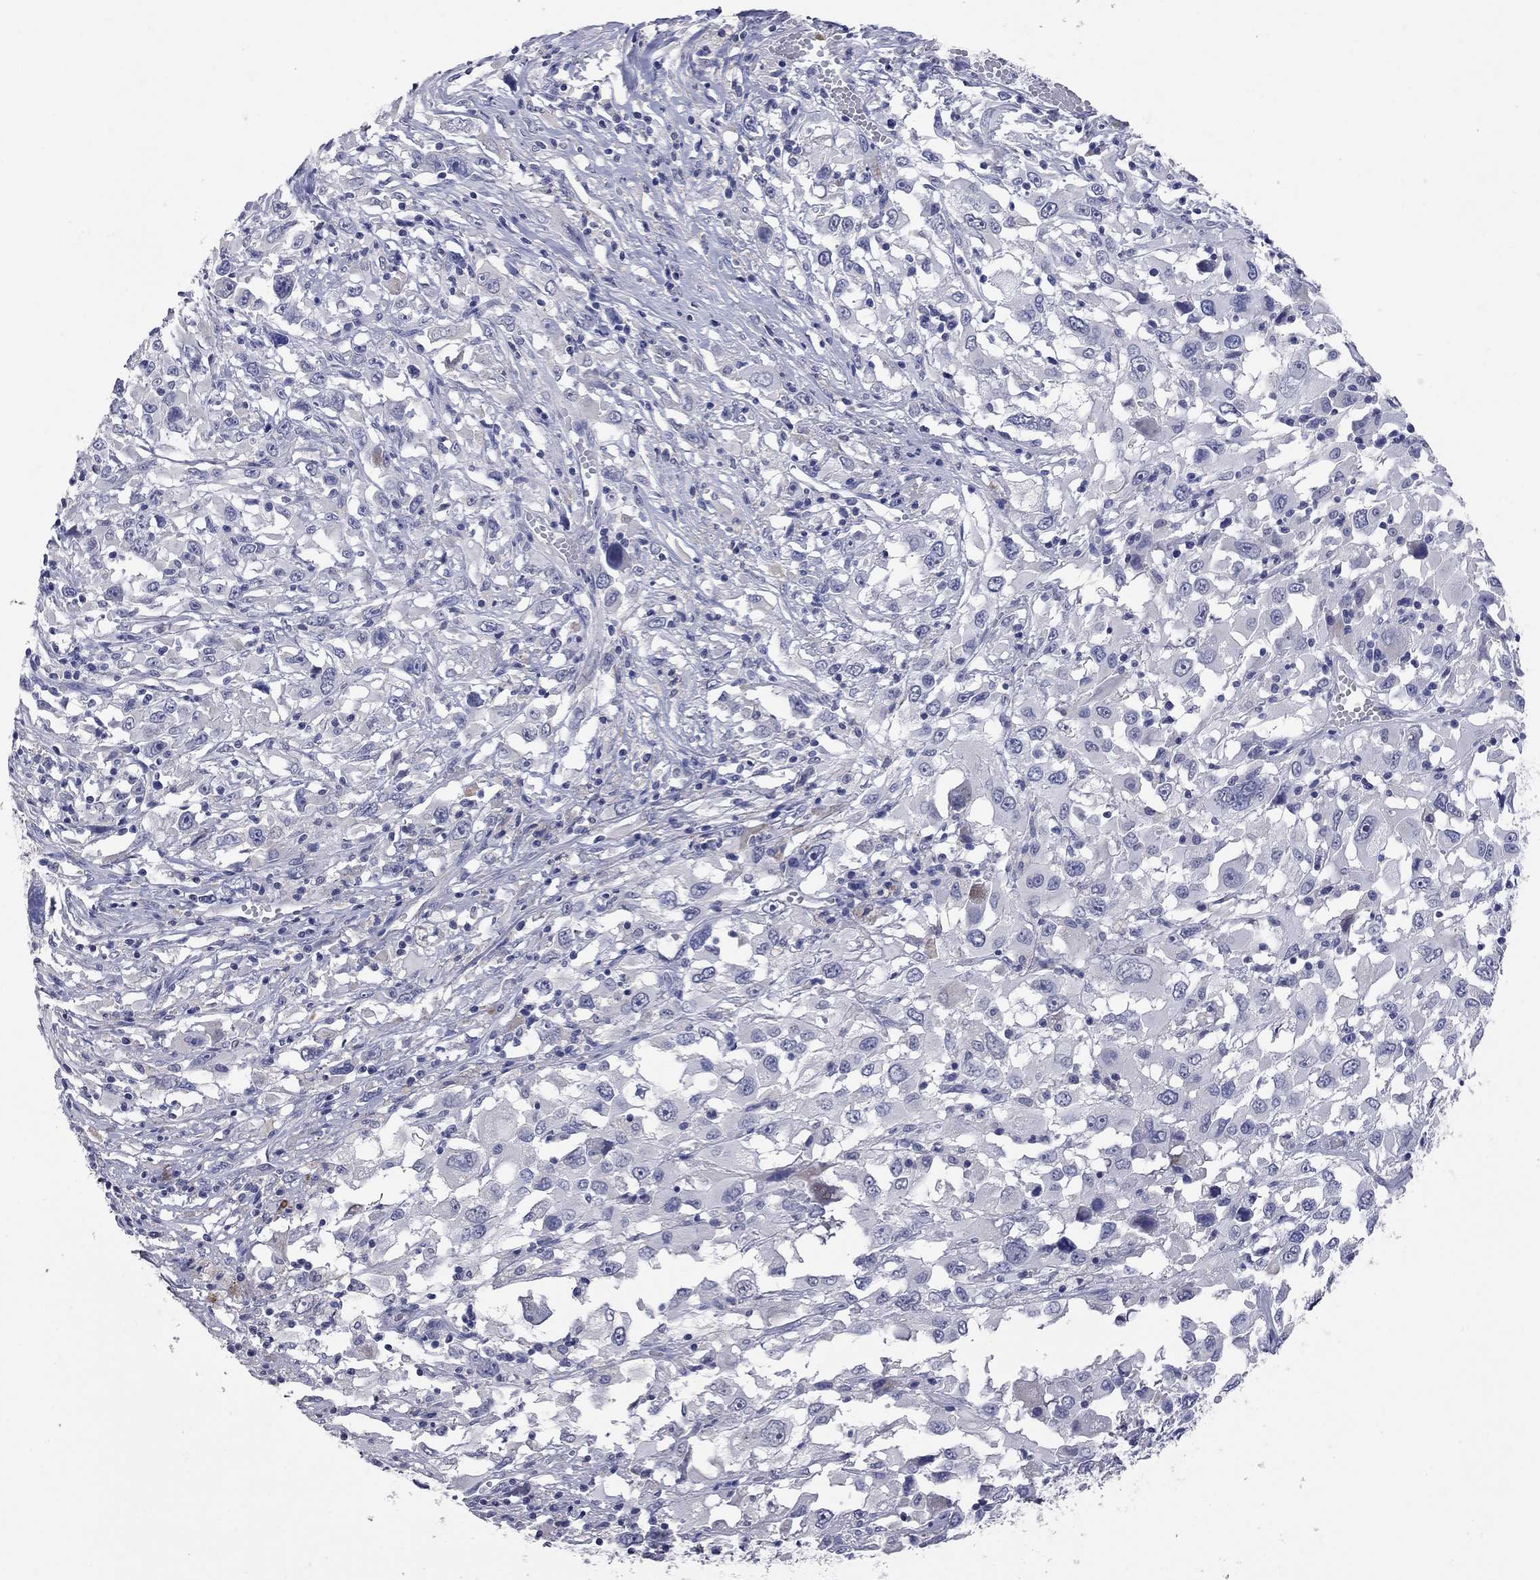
{"staining": {"intensity": "negative", "quantity": "none", "location": "none"}, "tissue": "melanoma", "cell_type": "Tumor cells", "image_type": "cancer", "snomed": [{"axis": "morphology", "description": "Malignant melanoma, Metastatic site"}, {"axis": "topography", "description": "Soft tissue"}], "caption": "Immunohistochemistry (IHC) micrograph of neoplastic tissue: melanoma stained with DAB reveals no significant protein expression in tumor cells.", "gene": "FAM221B", "patient": {"sex": "male", "age": 50}}